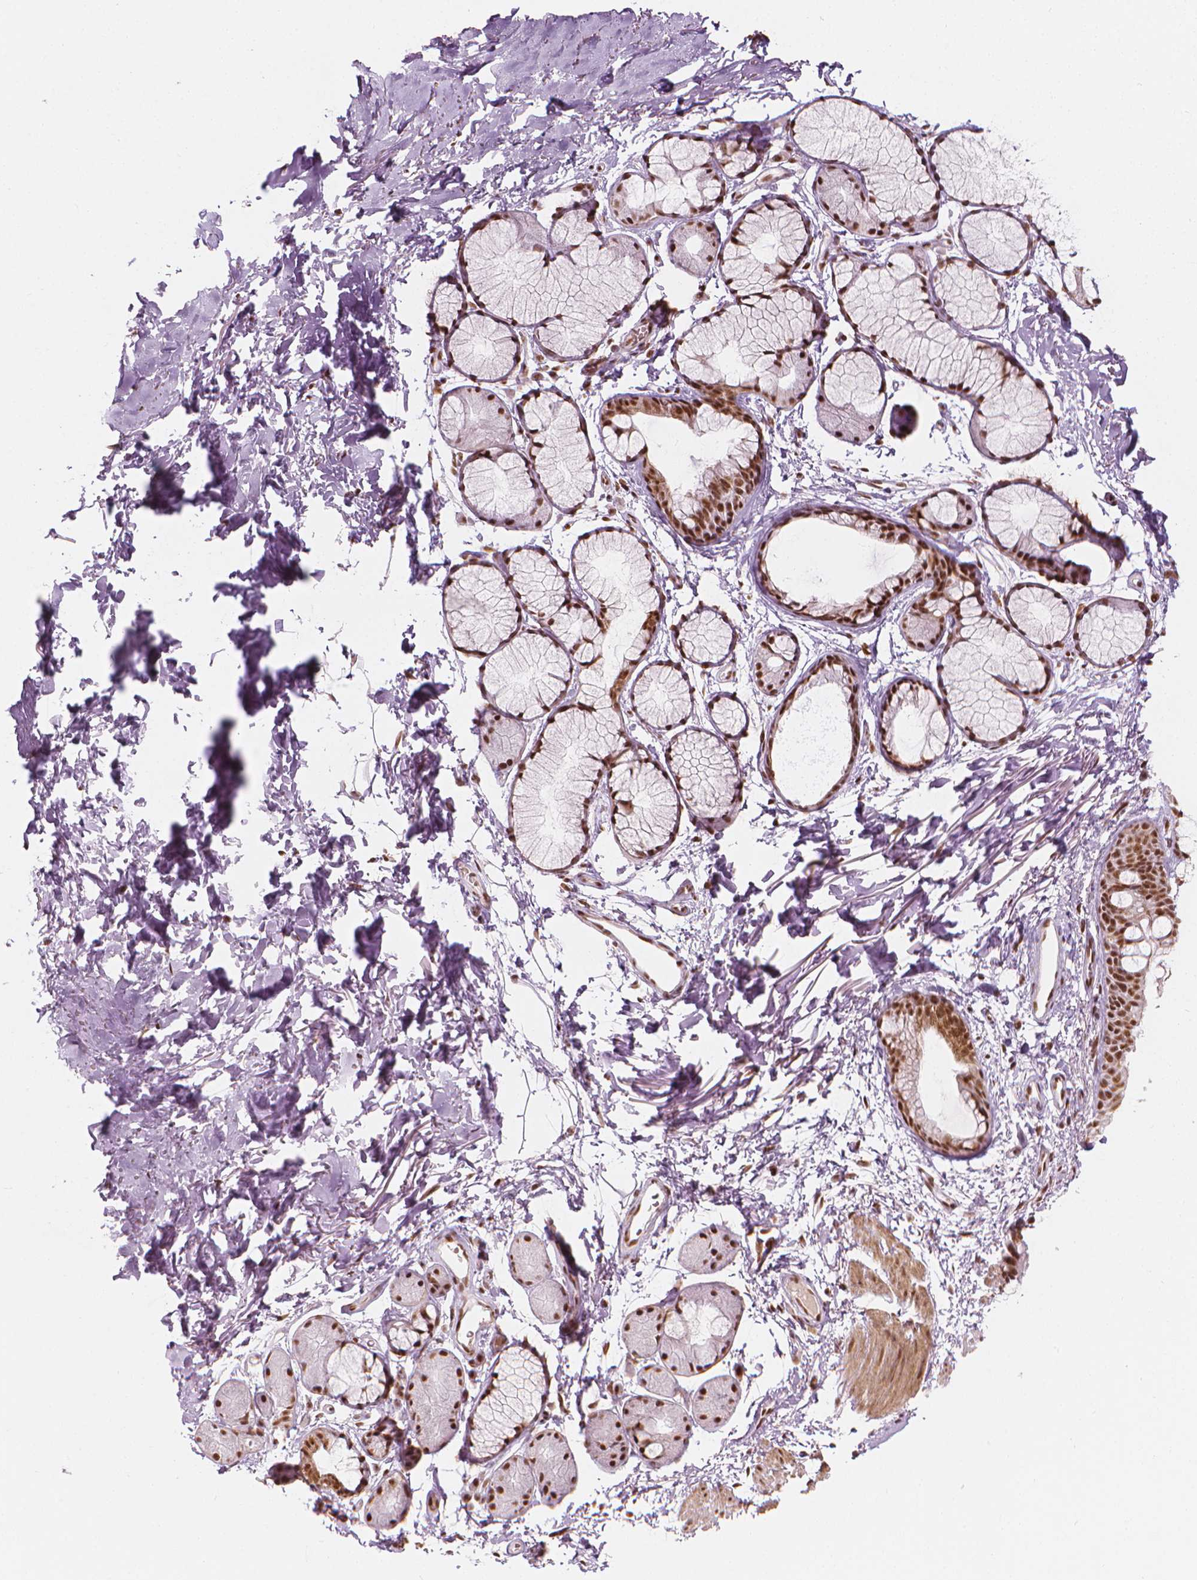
{"staining": {"intensity": "moderate", "quantity": ">75%", "location": "nuclear"}, "tissue": "adipose tissue", "cell_type": "Adipocytes", "image_type": "normal", "snomed": [{"axis": "morphology", "description": "Normal tissue, NOS"}, {"axis": "topography", "description": "Cartilage tissue"}, {"axis": "topography", "description": "Bronchus"}], "caption": "DAB immunohistochemical staining of benign human adipose tissue displays moderate nuclear protein expression in approximately >75% of adipocytes.", "gene": "ELF2", "patient": {"sex": "female", "age": 79}}